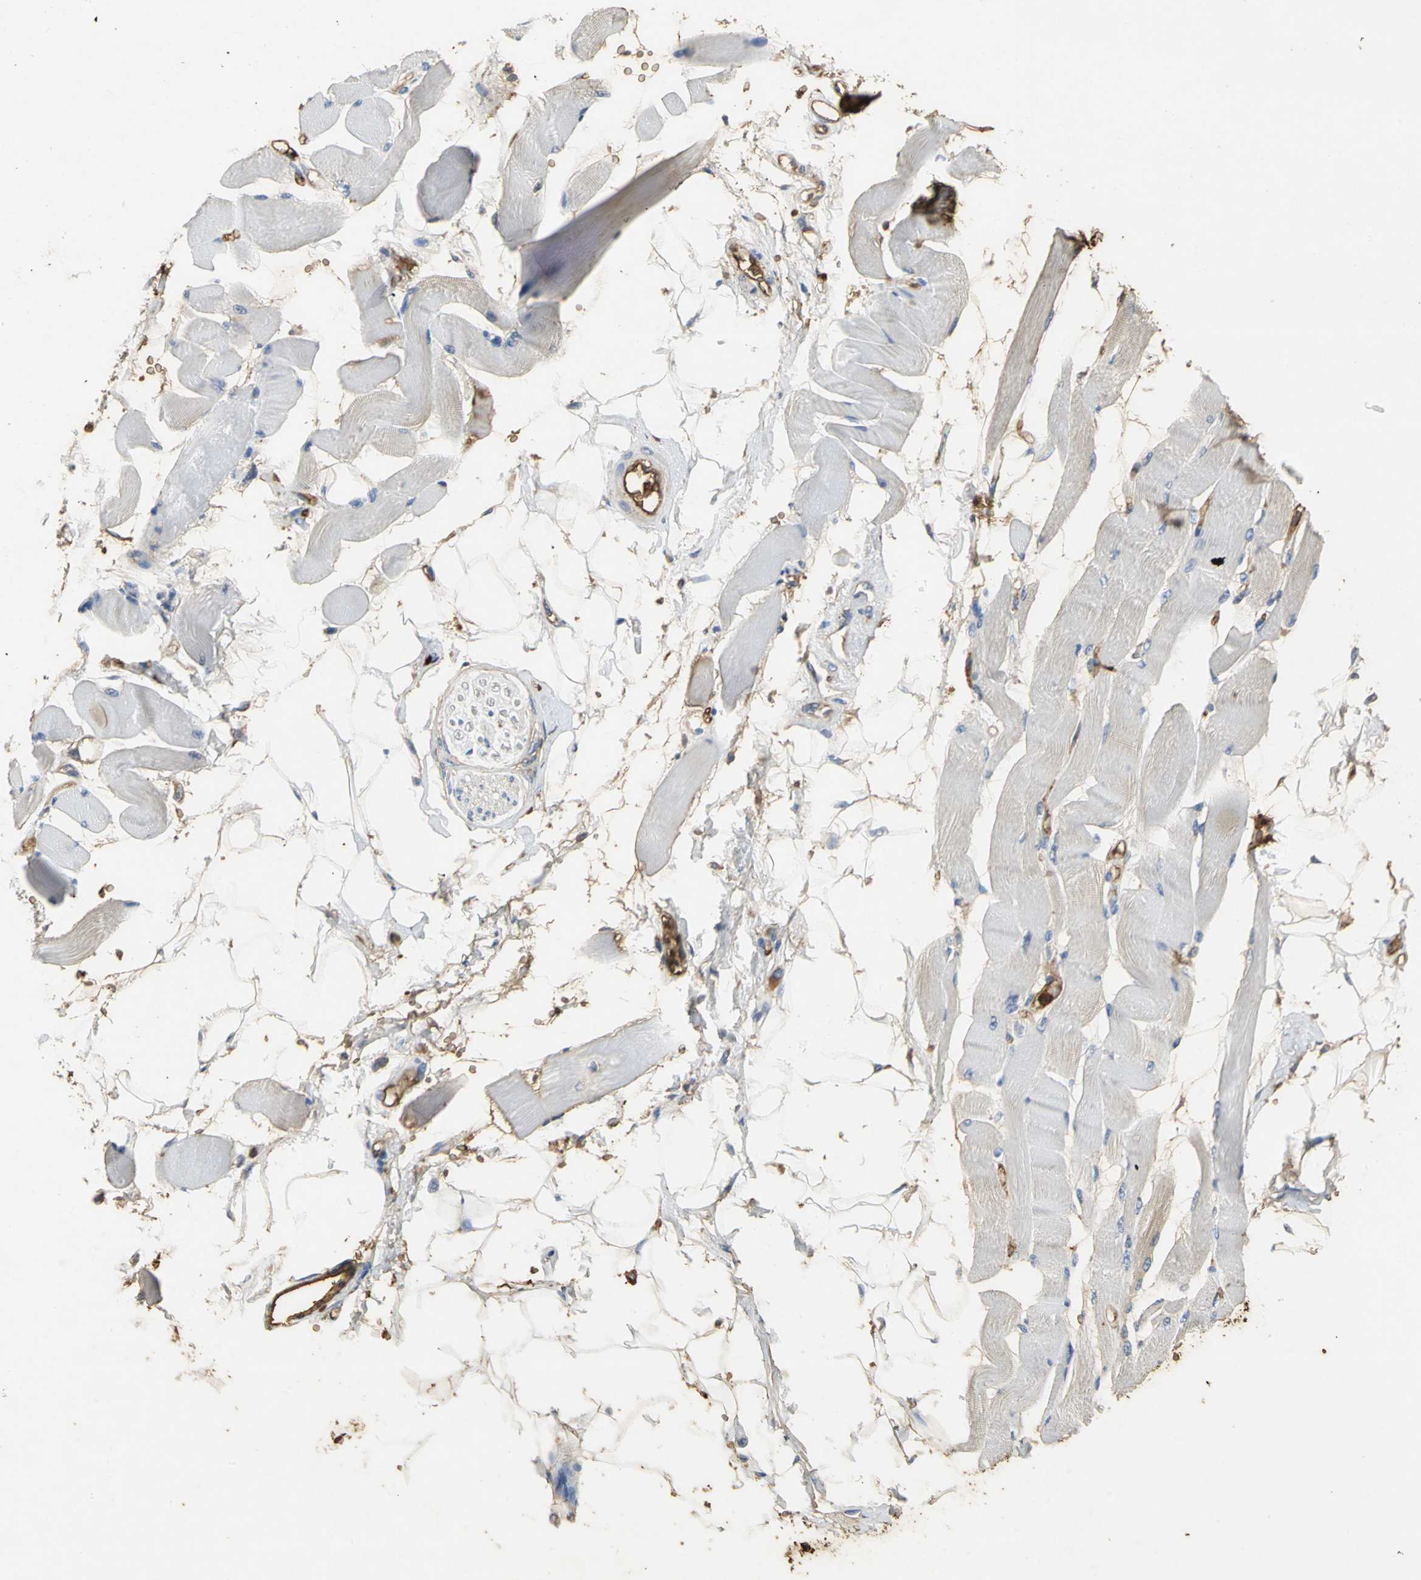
{"staining": {"intensity": "weak", "quantity": "25%-75%", "location": "cytoplasmic/membranous"}, "tissue": "skeletal muscle", "cell_type": "Myocytes", "image_type": "normal", "snomed": [{"axis": "morphology", "description": "Normal tissue, NOS"}, {"axis": "topography", "description": "Skeletal muscle"}, {"axis": "topography", "description": "Peripheral nerve tissue"}], "caption": "The immunohistochemical stain labels weak cytoplasmic/membranous expression in myocytes of unremarkable skeletal muscle. Immunohistochemistry (ihc) stains the protein of interest in brown and the nuclei are stained blue.", "gene": "TREM1", "patient": {"sex": "female", "age": 84}}